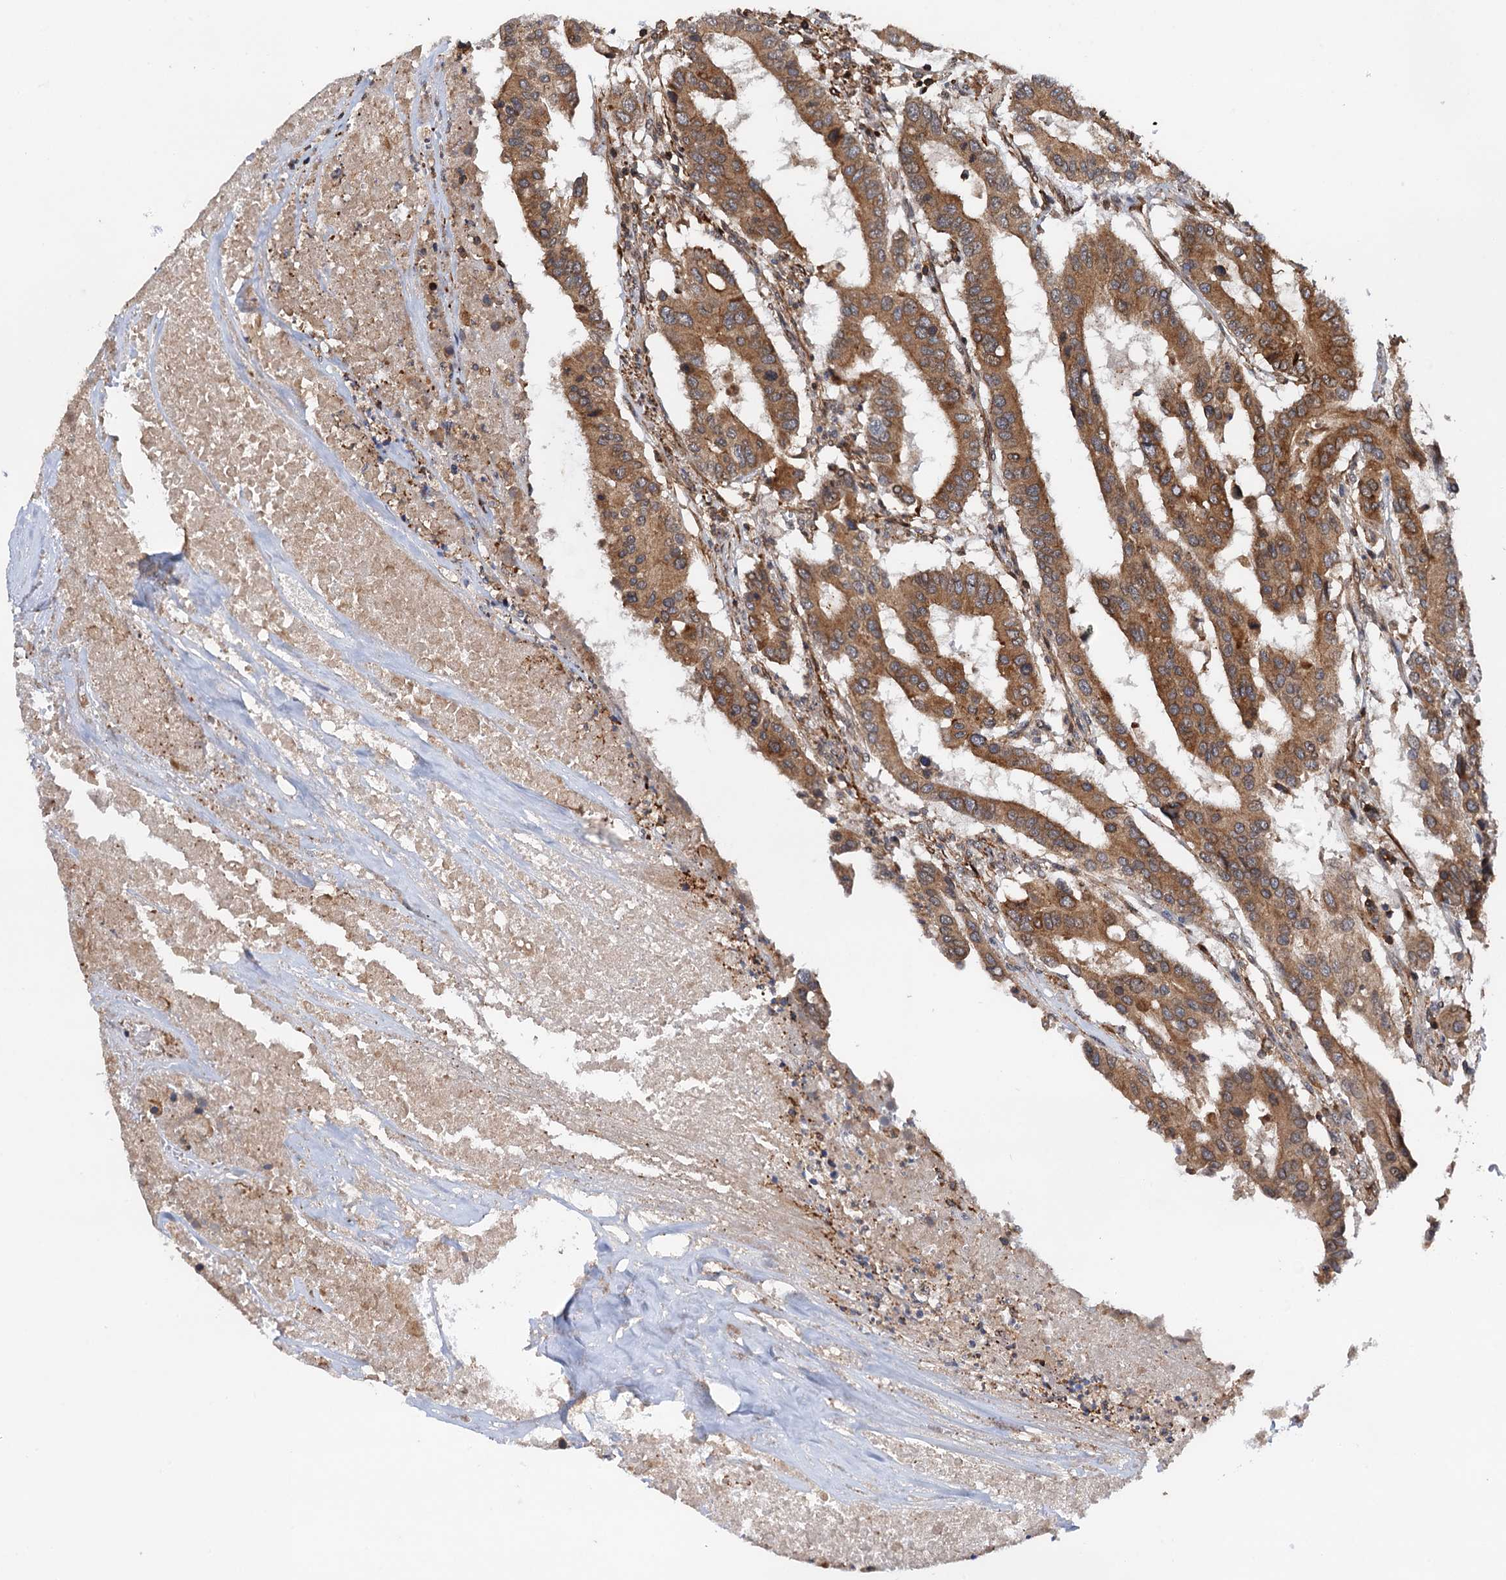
{"staining": {"intensity": "moderate", "quantity": ">75%", "location": "cytoplasmic/membranous"}, "tissue": "colorectal cancer", "cell_type": "Tumor cells", "image_type": "cancer", "snomed": [{"axis": "morphology", "description": "Adenocarcinoma, NOS"}, {"axis": "topography", "description": "Colon"}], "caption": "Human adenocarcinoma (colorectal) stained for a protein (brown) reveals moderate cytoplasmic/membranous positive expression in approximately >75% of tumor cells.", "gene": "BORA", "patient": {"sex": "male", "age": 77}}